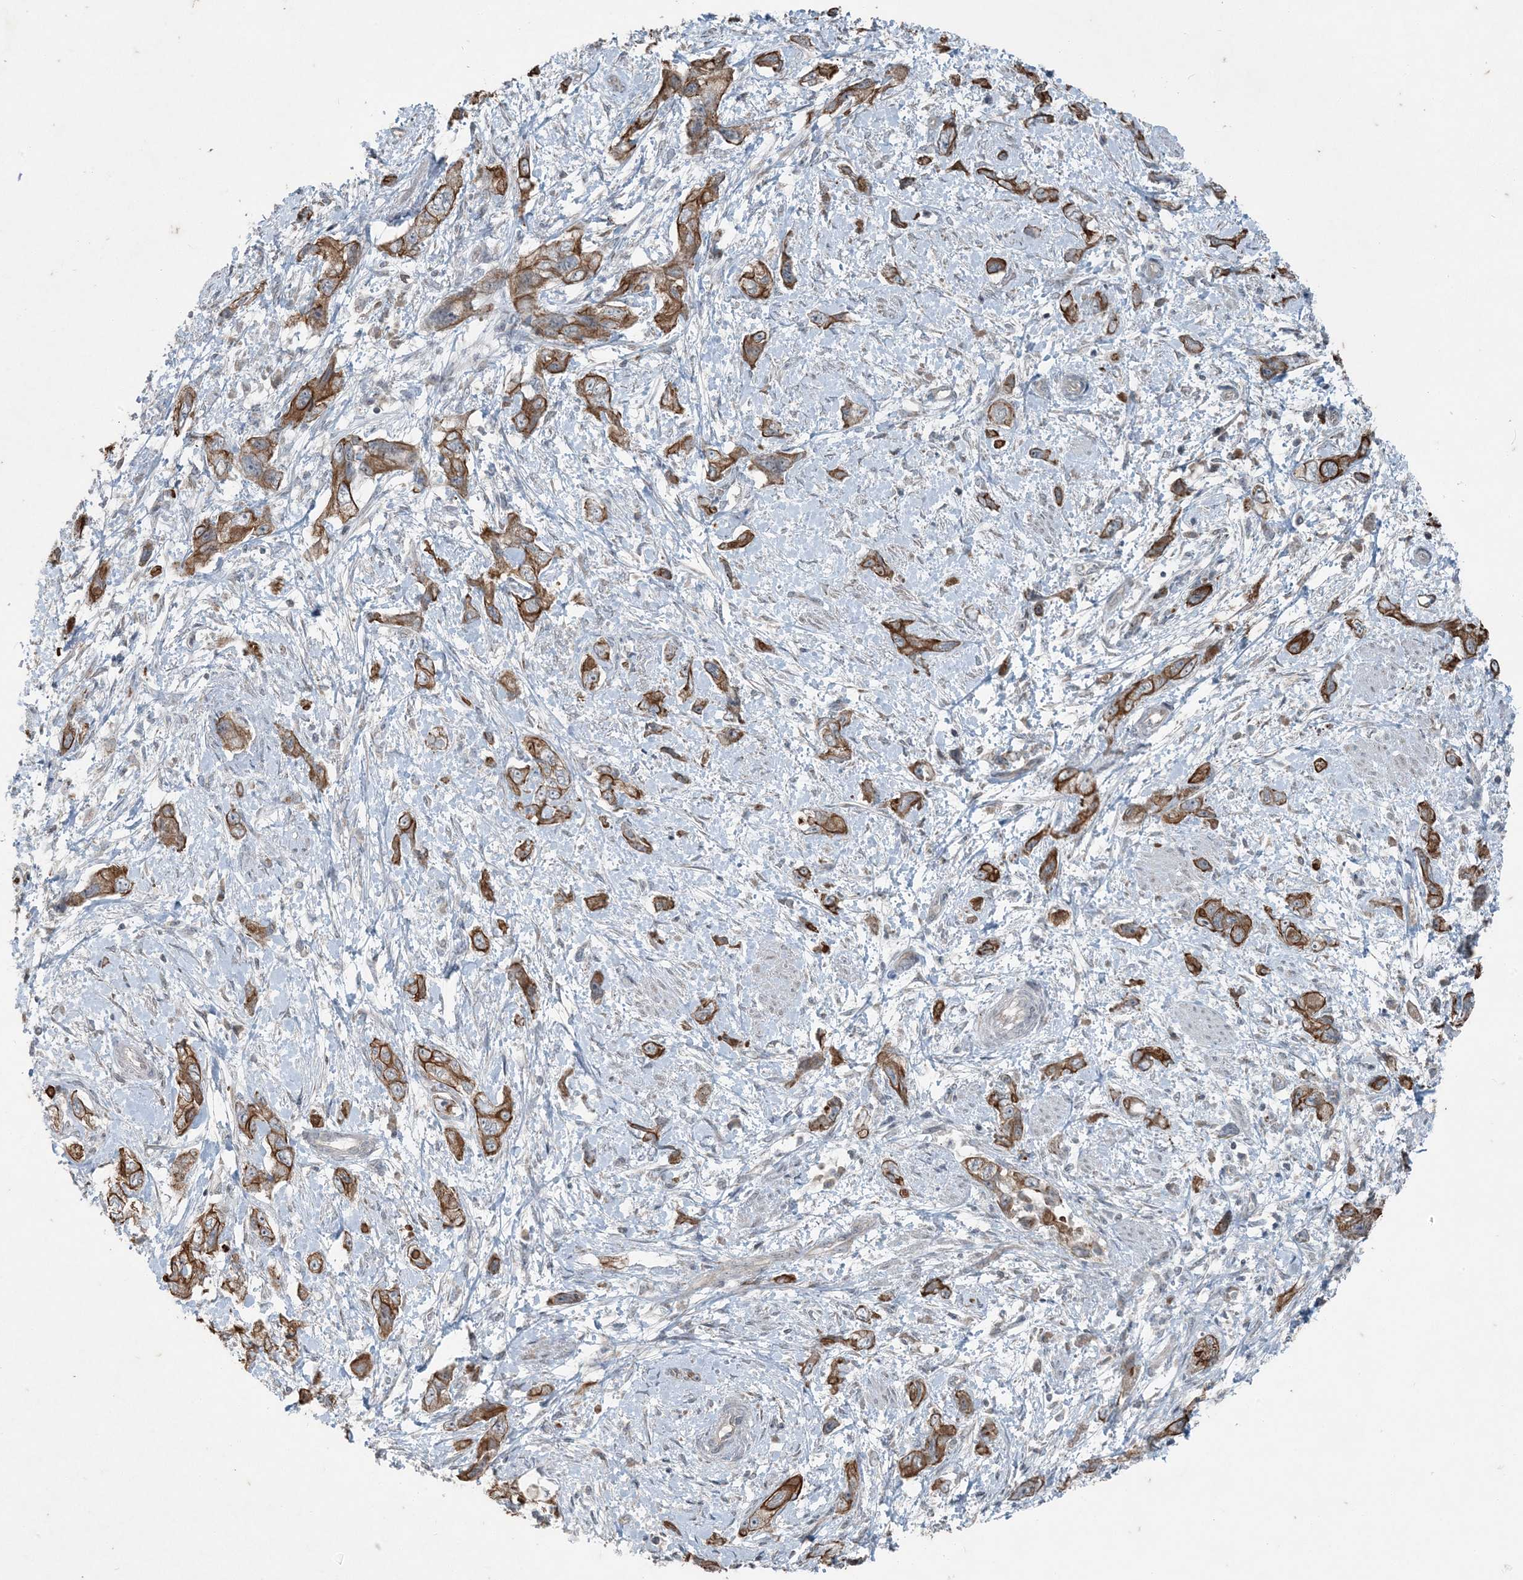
{"staining": {"intensity": "strong", "quantity": ">75%", "location": "cytoplasmic/membranous"}, "tissue": "pancreatic cancer", "cell_type": "Tumor cells", "image_type": "cancer", "snomed": [{"axis": "morphology", "description": "Adenocarcinoma, NOS"}, {"axis": "topography", "description": "Pancreas"}], "caption": "Human pancreatic cancer stained with a protein marker exhibits strong staining in tumor cells.", "gene": "PC", "patient": {"sex": "female", "age": 73}}